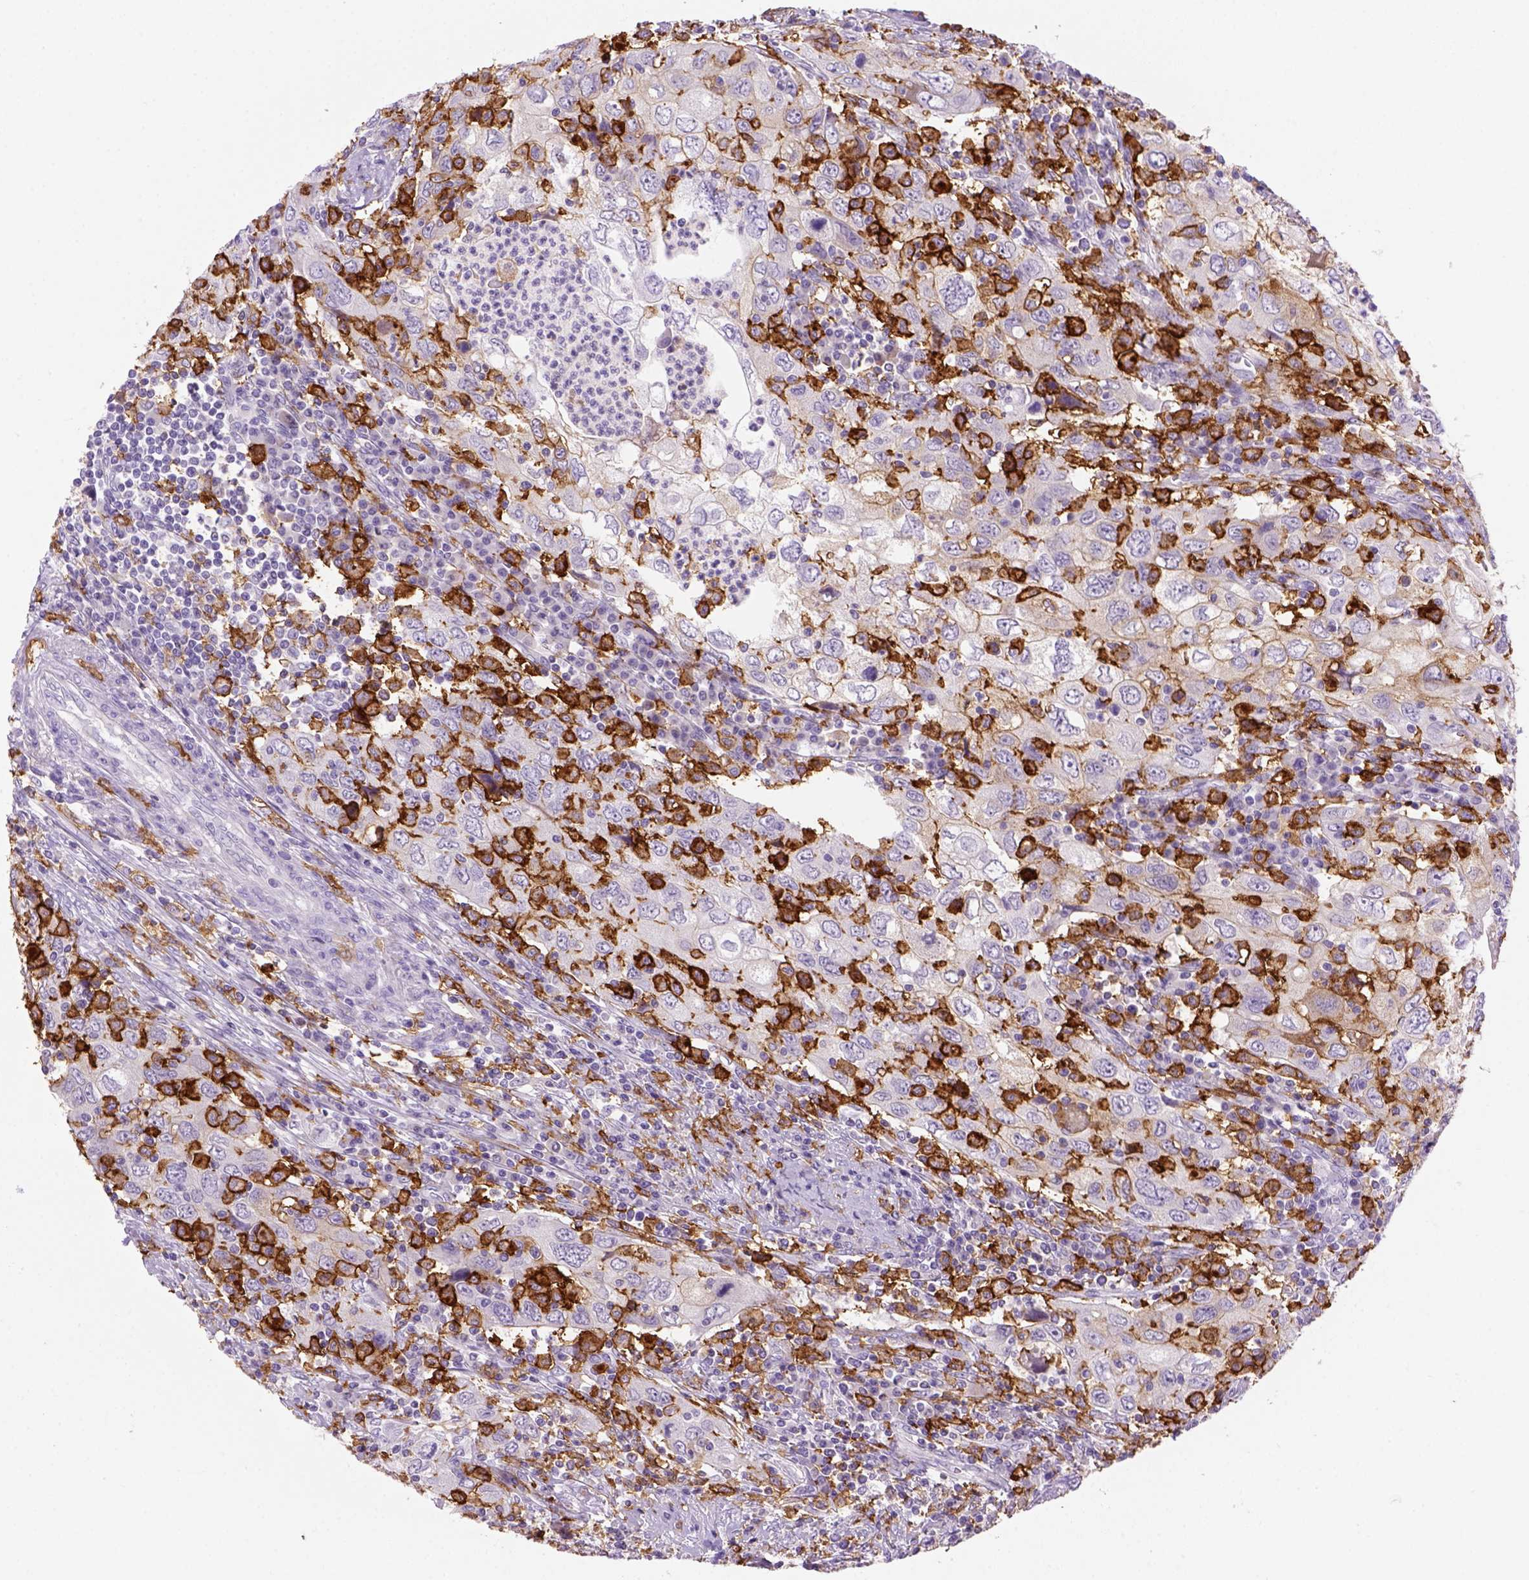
{"staining": {"intensity": "negative", "quantity": "none", "location": "none"}, "tissue": "urothelial cancer", "cell_type": "Tumor cells", "image_type": "cancer", "snomed": [{"axis": "morphology", "description": "Urothelial carcinoma, High grade"}, {"axis": "topography", "description": "Urinary bladder"}], "caption": "High power microscopy histopathology image of an immunohistochemistry (IHC) micrograph of high-grade urothelial carcinoma, revealing no significant staining in tumor cells.", "gene": "CD14", "patient": {"sex": "male", "age": 76}}